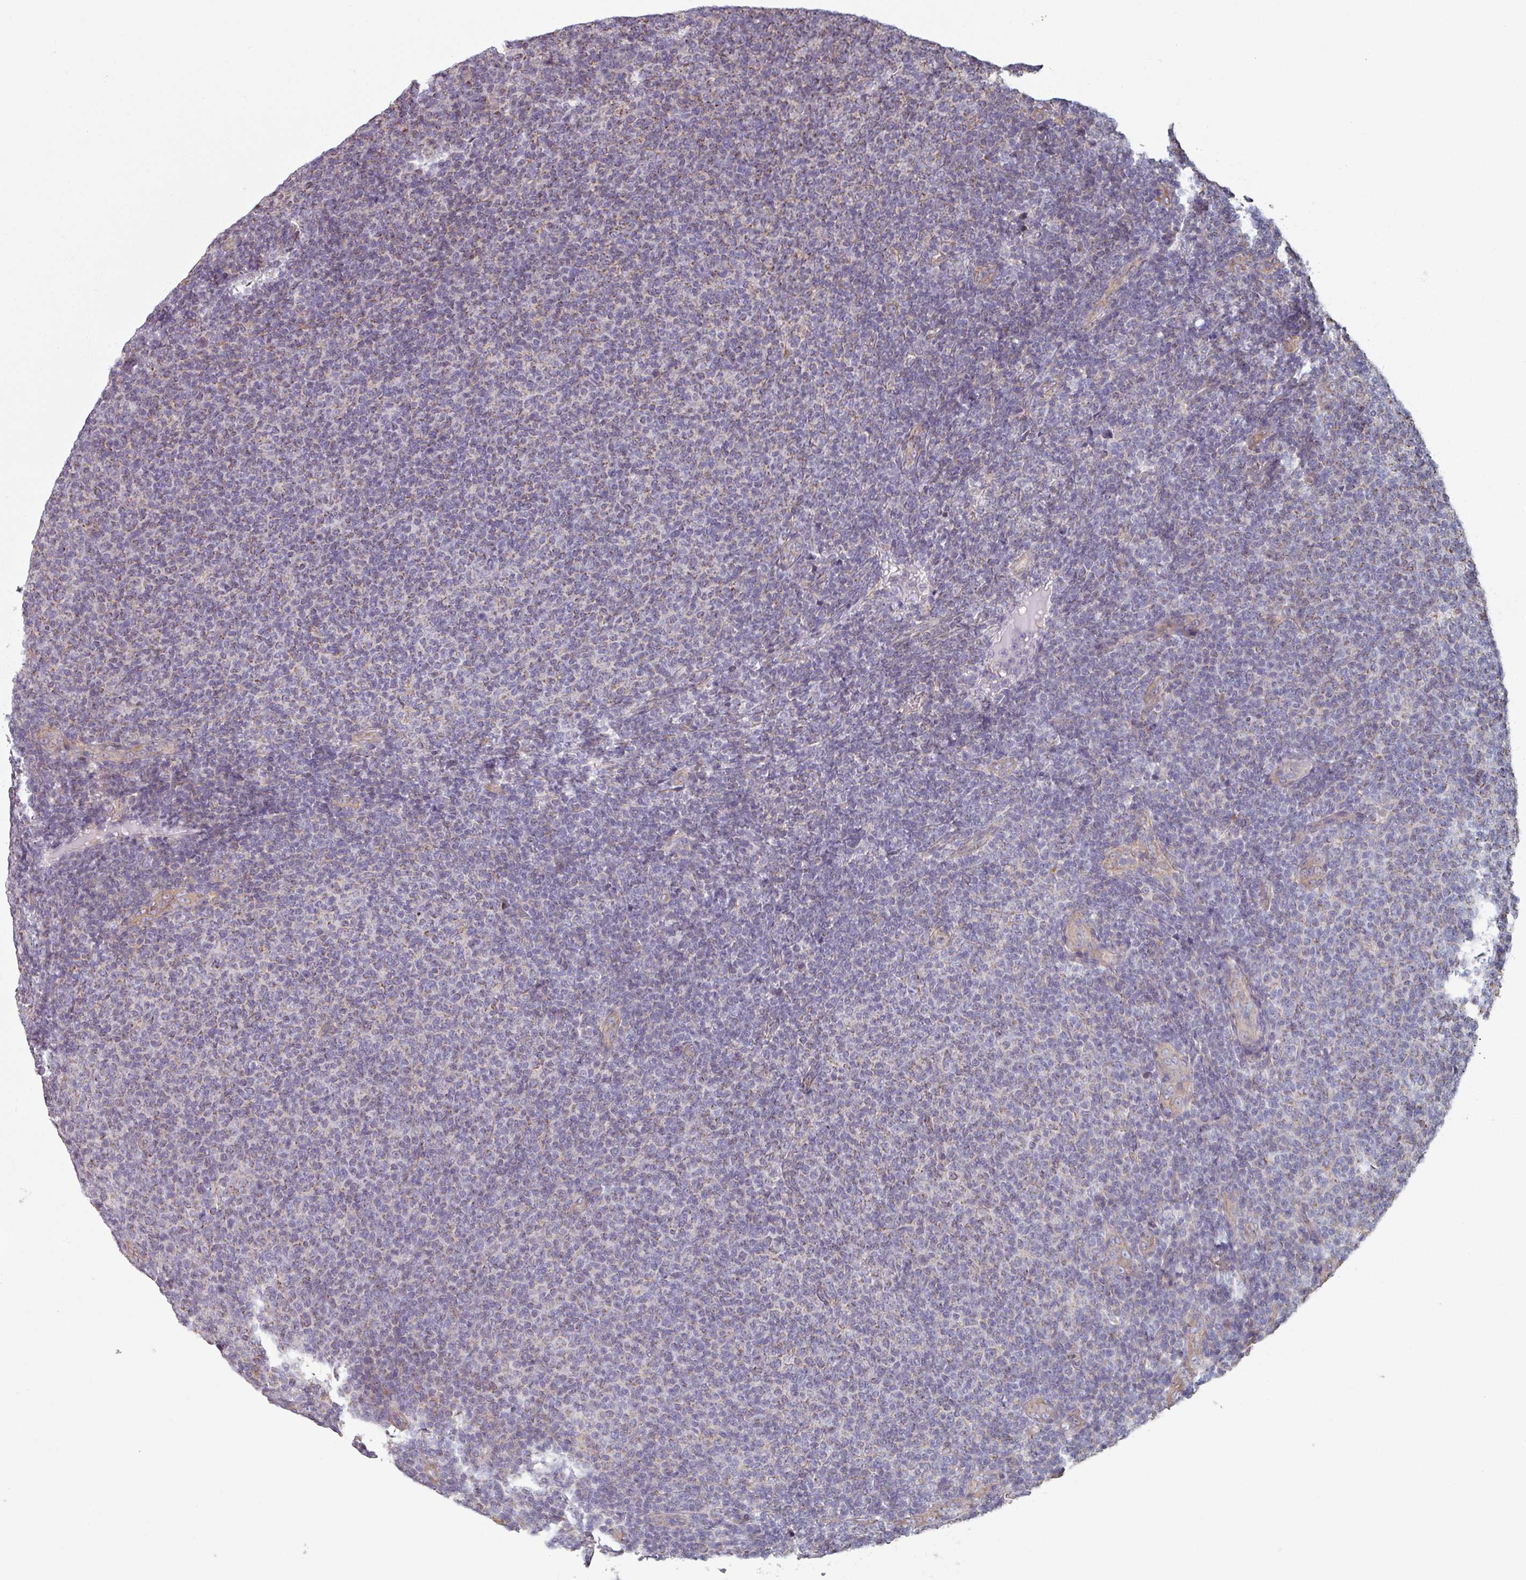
{"staining": {"intensity": "negative", "quantity": "none", "location": "none"}, "tissue": "lymphoma", "cell_type": "Tumor cells", "image_type": "cancer", "snomed": [{"axis": "morphology", "description": "Malignant lymphoma, non-Hodgkin's type, Low grade"}, {"axis": "topography", "description": "Lymph node"}], "caption": "High power microscopy histopathology image of an immunohistochemistry (IHC) micrograph of low-grade malignant lymphoma, non-Hodgkin's type, revealing no significant expression in tumor cells.", "gene": "GSTA4", "patient": {"sex": "male", "age": 66}}